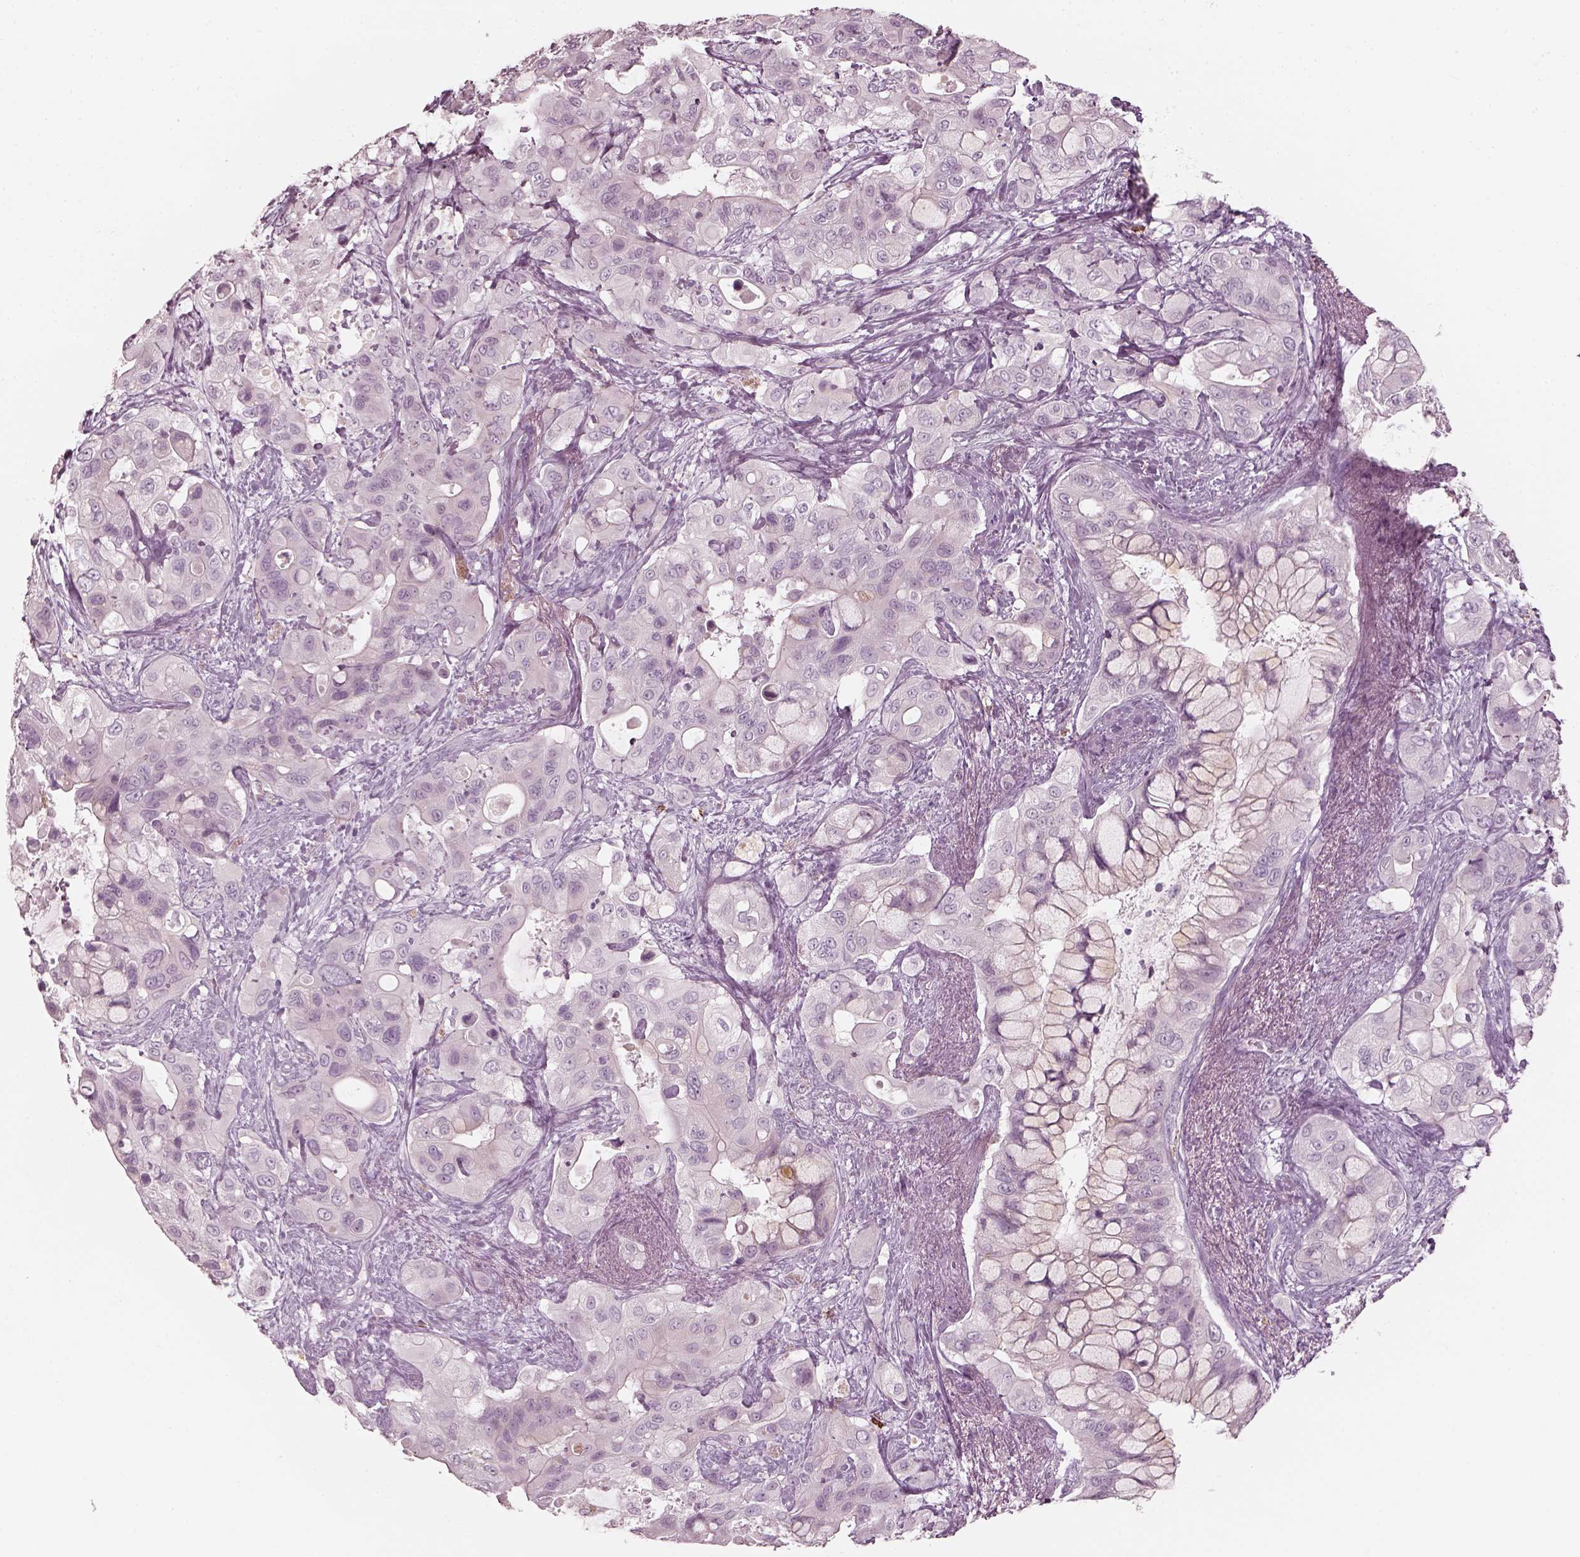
{"staining": {"intensity": "negative", "quantity": "none", "location": "none"}, "tissue": "pancreatic cancer", "cell_type": "Tumor cells", "image_type": "cancer", "snomed": [{"axis": "morphology", "description": "Adenocarcinoma, NOS"}, {"axis": "topography", "description": "Pancreas"}], "caption": "Image shows no protein staining in tumor cells of pancreatic cancer tissue. (DAB IHC visualized using brightfield microscopy, high magnification).", "gene": "CNTN1", "patient": {"sex": "male", "age": 71}}